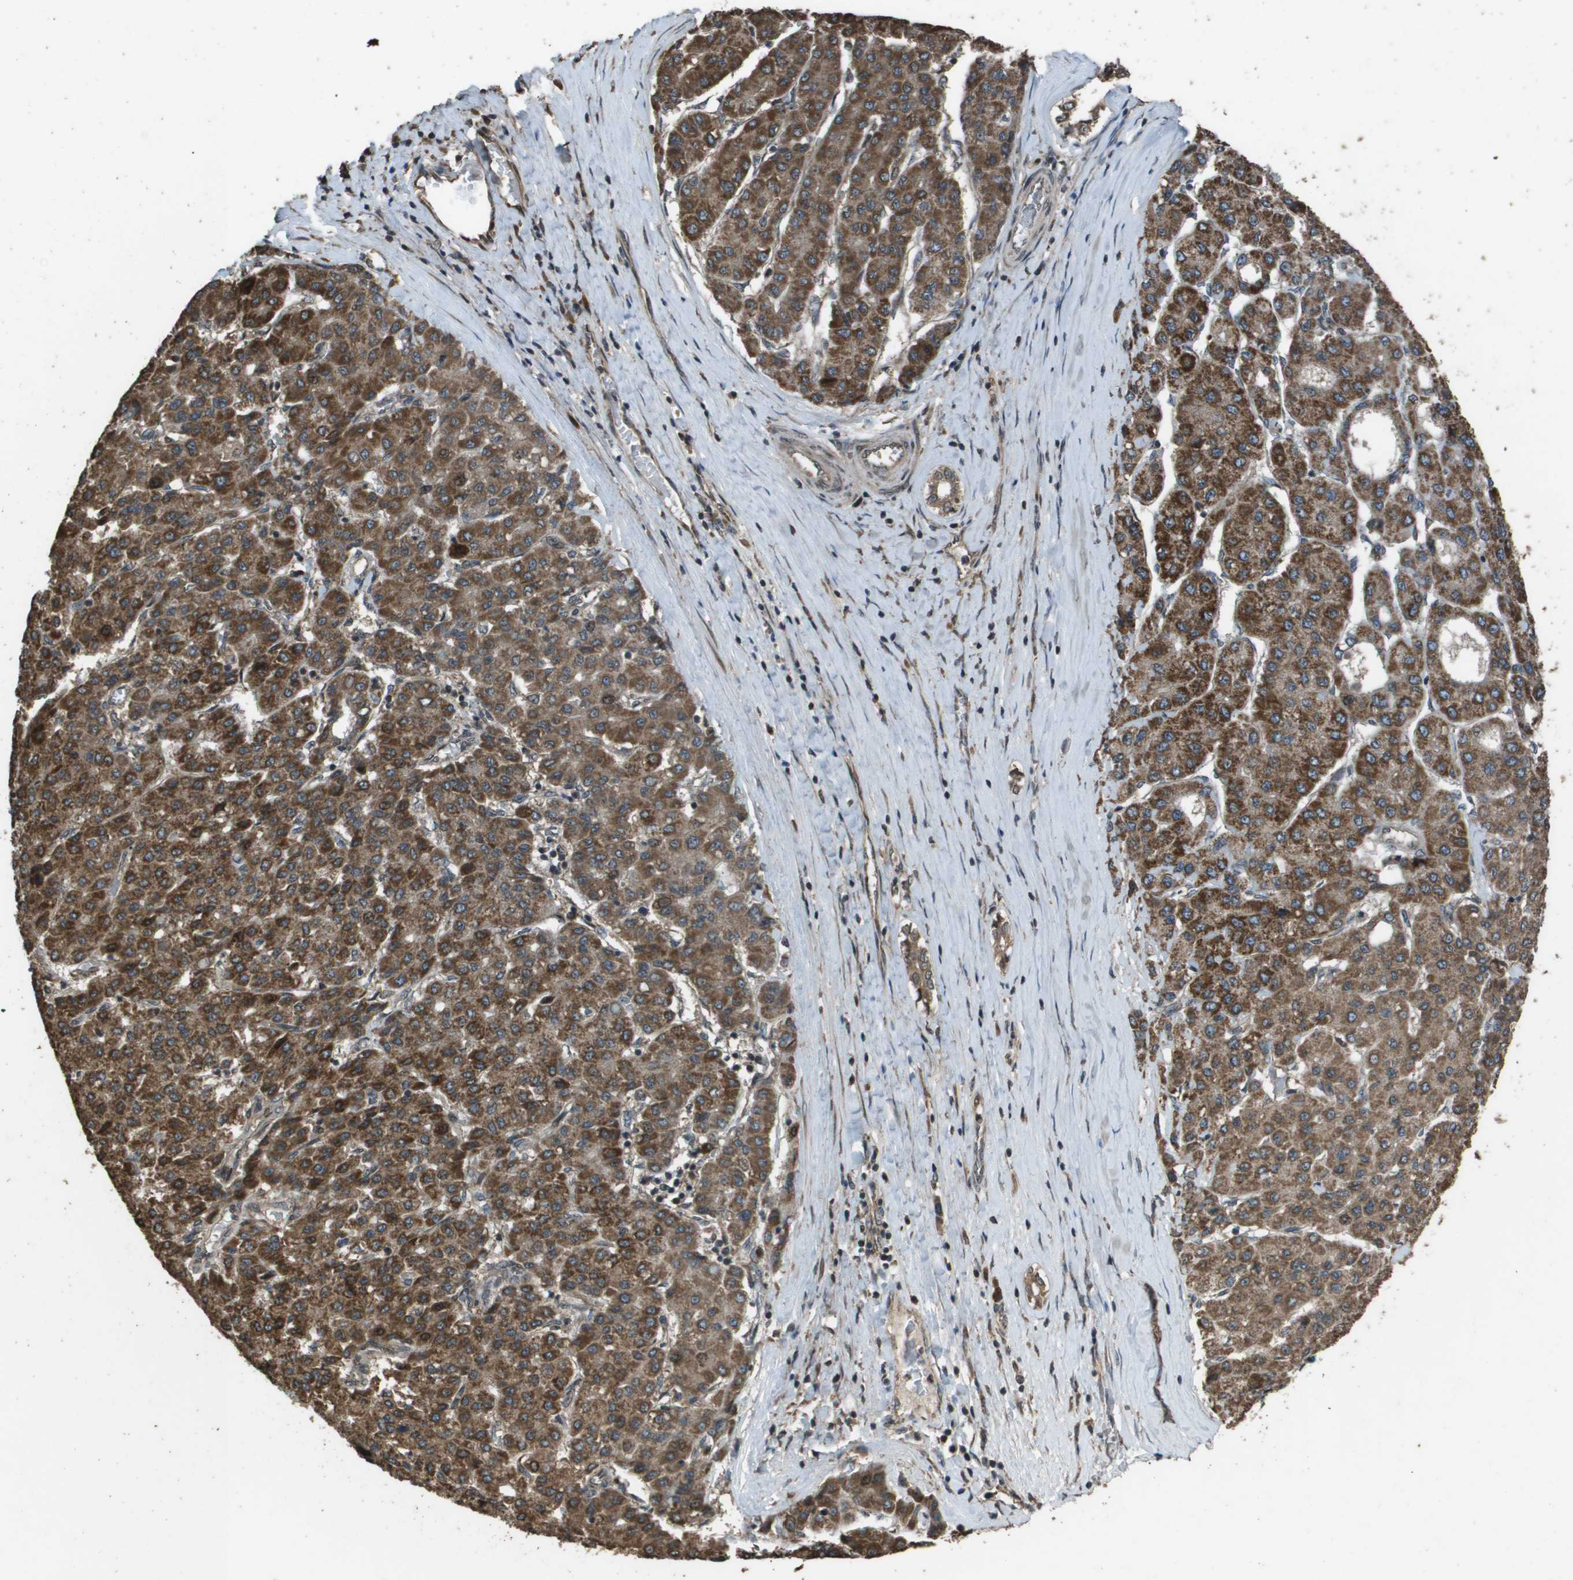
{"staining": {"intensity": "moderate", "quantity": ">75%", "location": "cytoplasmic/membranous"}, "tissue": "liver cancer", "cell_type": "Tumor cells", "image_type": "cancer", "snomed": [{"axis": "morphology", "description": "Carcinoma, Hepatocellular, NOS"}, {"axis": "topography", "description": "Liver"}], "caption": "Liver hepatocellular carcinoma stained with DAB (3,3'-diaminobenzidine) IHC demonstrates medium levels of moderate cytoplasmic/membranous staining in approximately >75% of tumor cells.", "gene": "FIG4", "patient": {"sex": "male", "age": 65}}